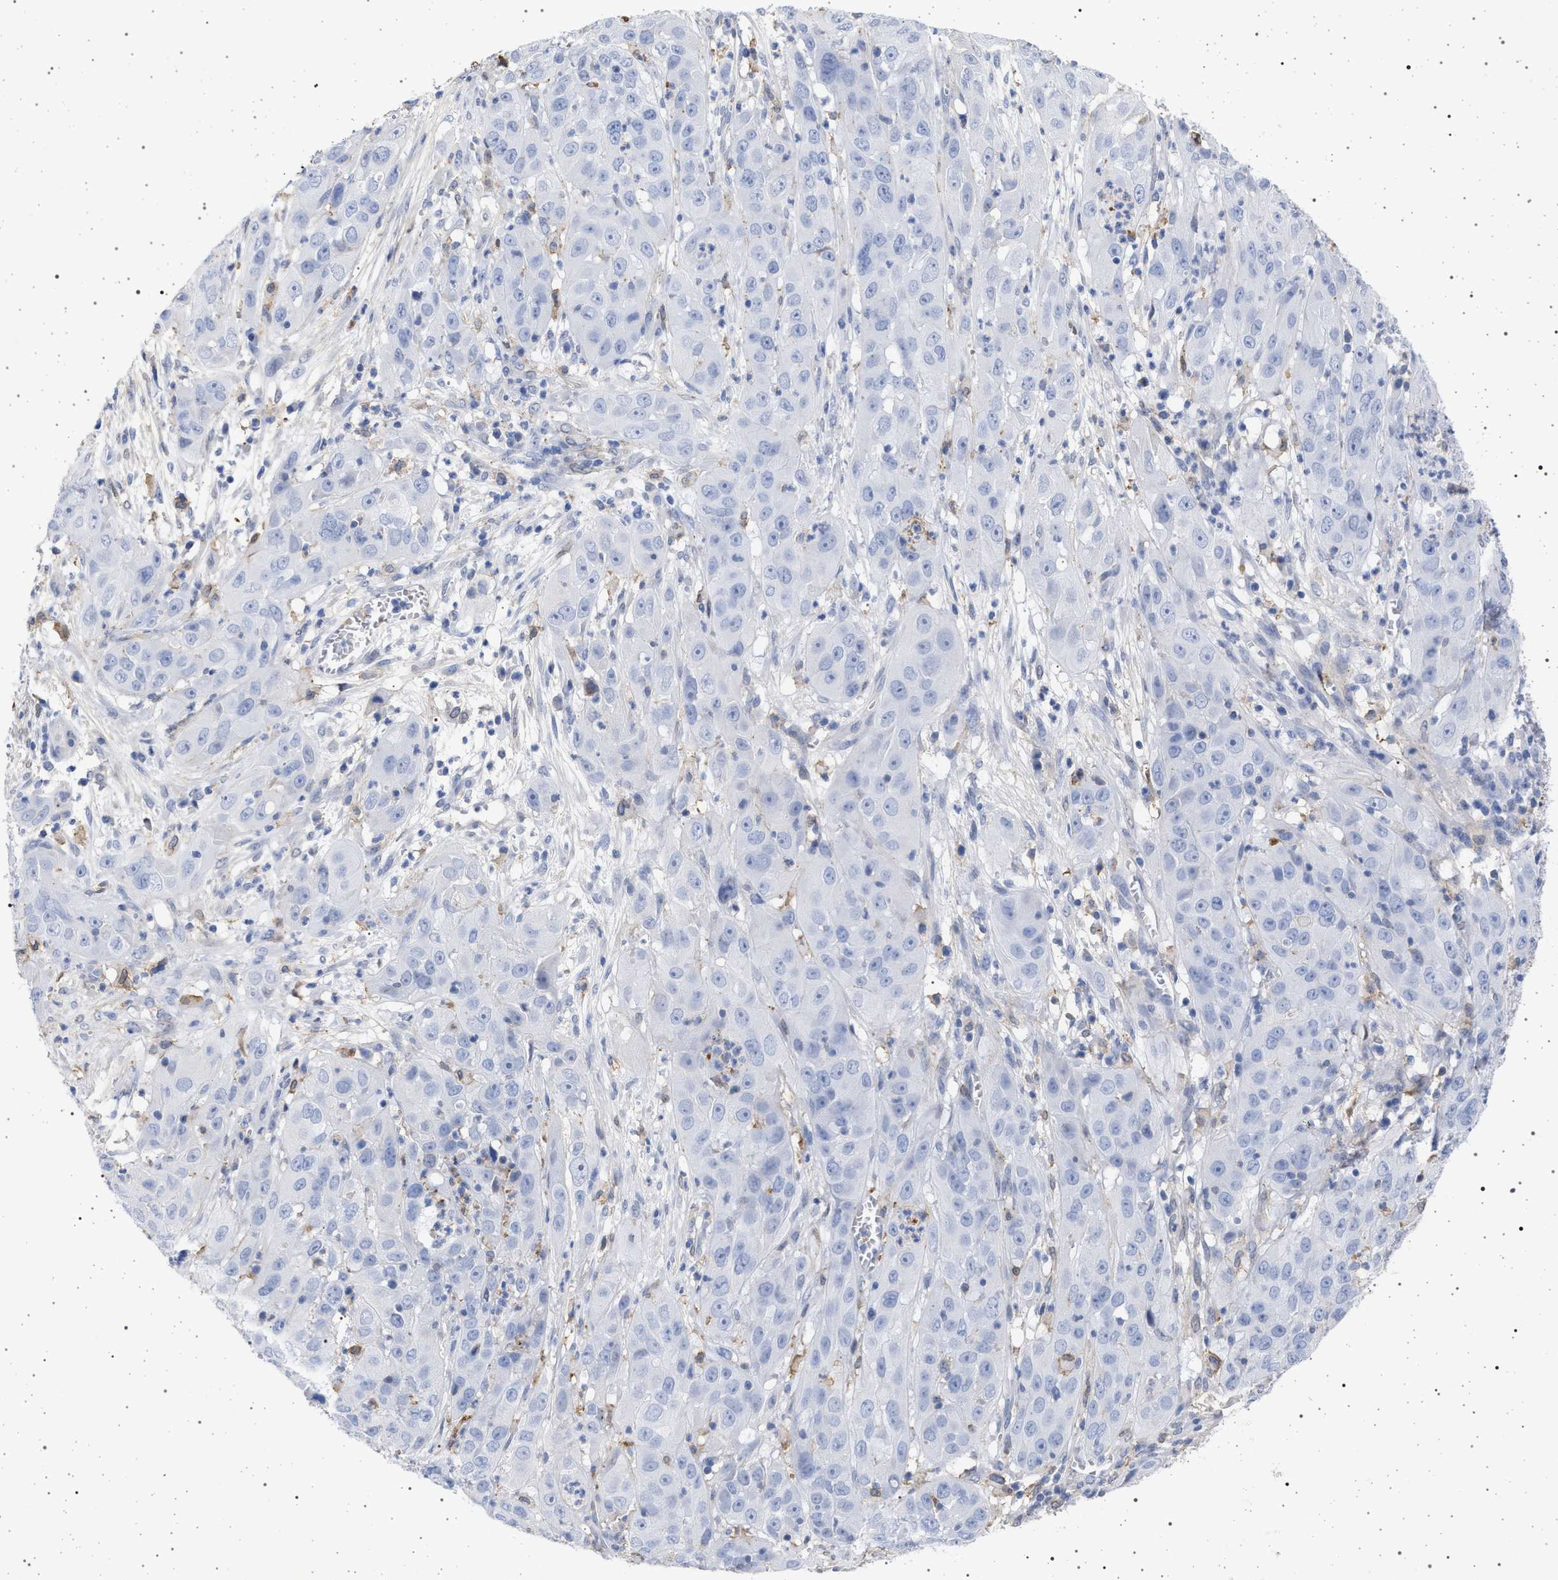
{"staining": {"intensity": "negative", "quantity": "none", "location": "none"}, "tissue": "cervical cancer", "cell_type": "Tumor cells", "image_type": "cancer", "snomed": [{"axis": "morphology", "description": "Squamous cell carcinoma, NOS"}, {"axis": "topography", "description": "Cervix"}], "caption": "Tumor cells are negative for protein expression in human cervical squamous cell carcinoma.", "gene": "PLG", "patient": {"sex": "female", "age": 32}}